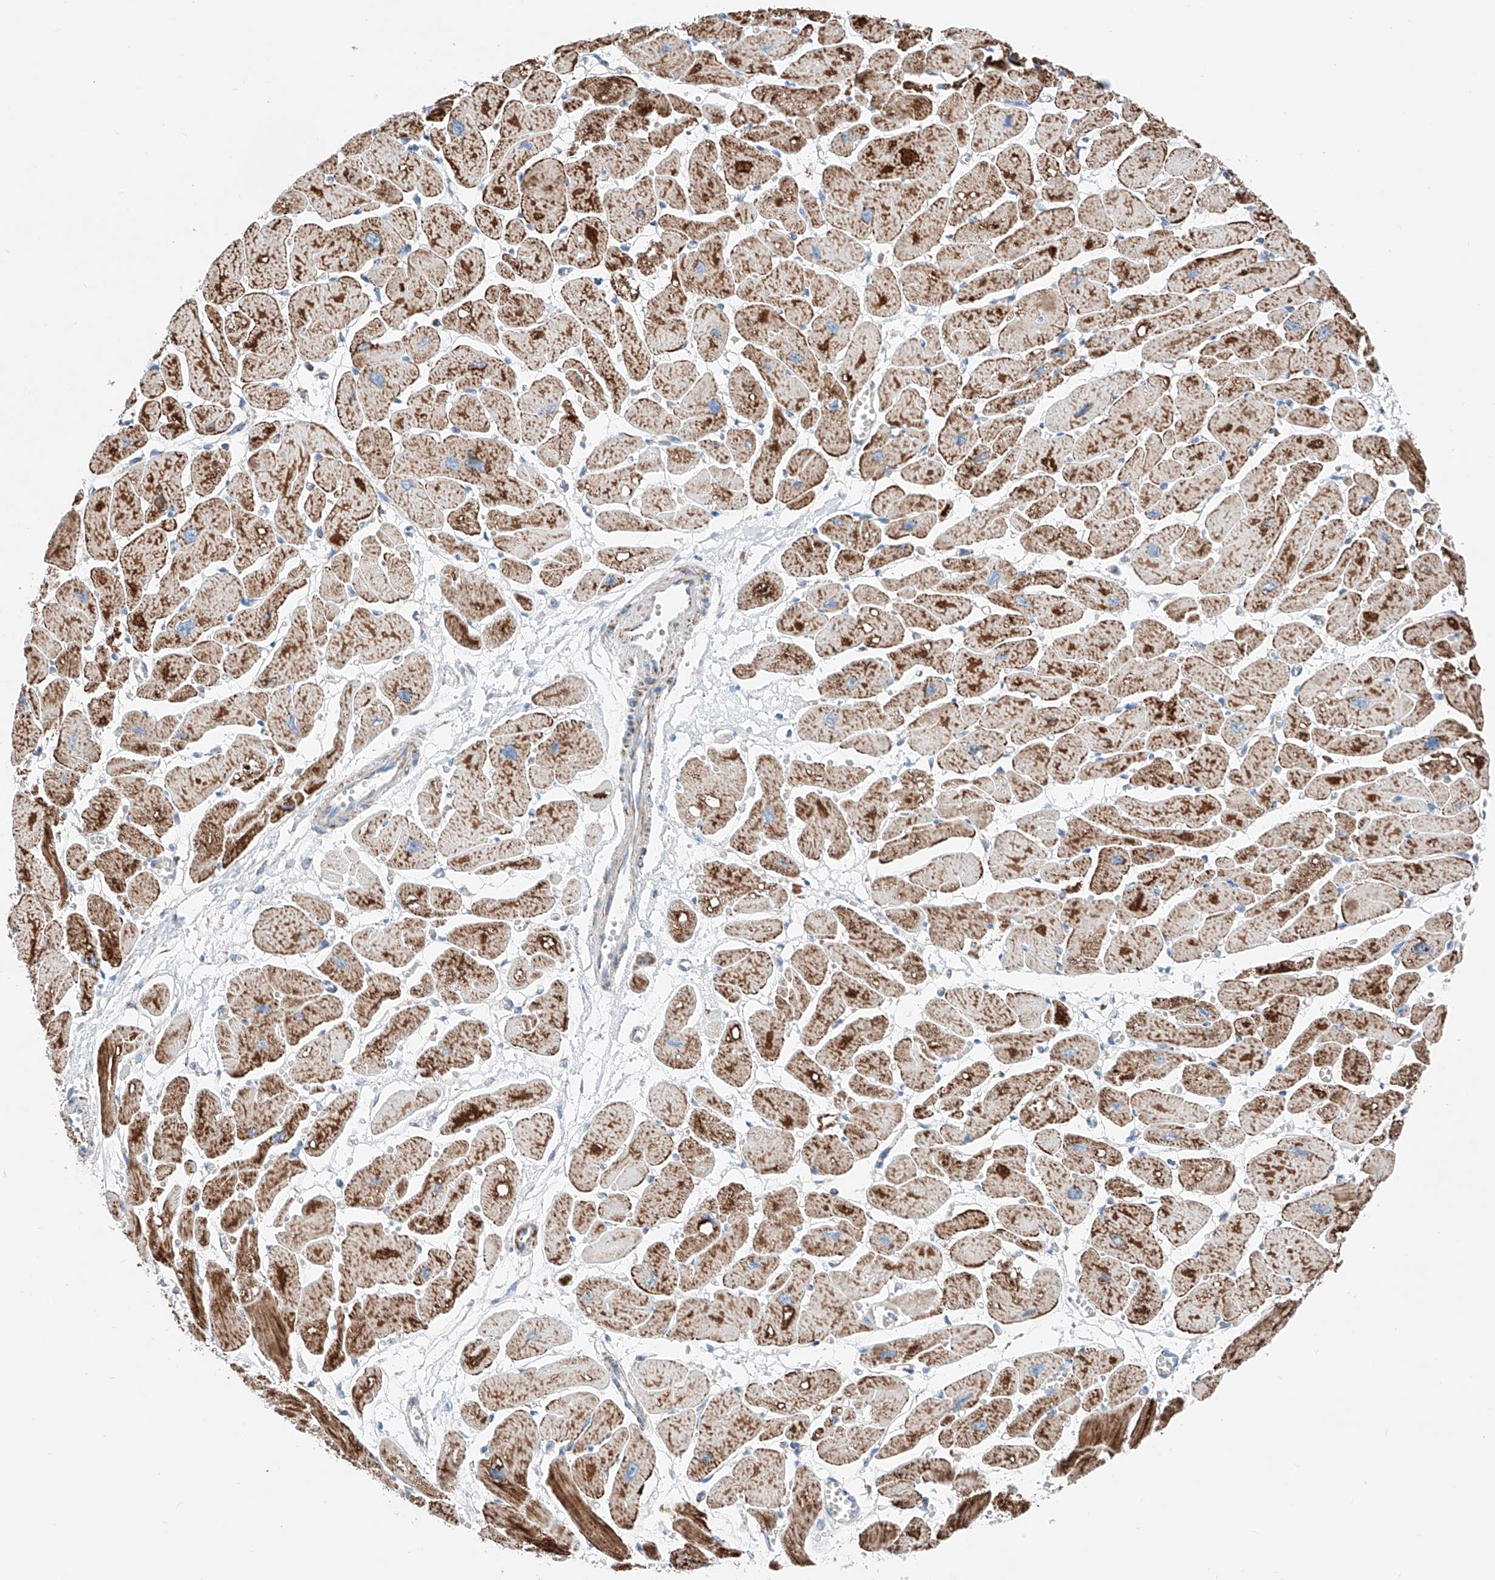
{"staining": {"intensity": "strong", "quantity": ">75%", "location": "cytoplasmic/membranous"}, "tissue": "heart muscle", "cell_type": "Cardiomyocytes", "image_type": "normal", "snomed": [{"axis": "morphology", "description": "Normal tissue, NOS"}, {"axis": "topography", "description": "Heart"}], "caption": "Immunohistochemical staining of benign human heart muscle displays strong cytoplasmic/membranous protein positivity in about >75% of cardiomyocytes. The protein of interest is shown in brown color, while the nuclei are stained blue.", "gene": "MRAP", "patient": {"sex": "female", "age": 54}}